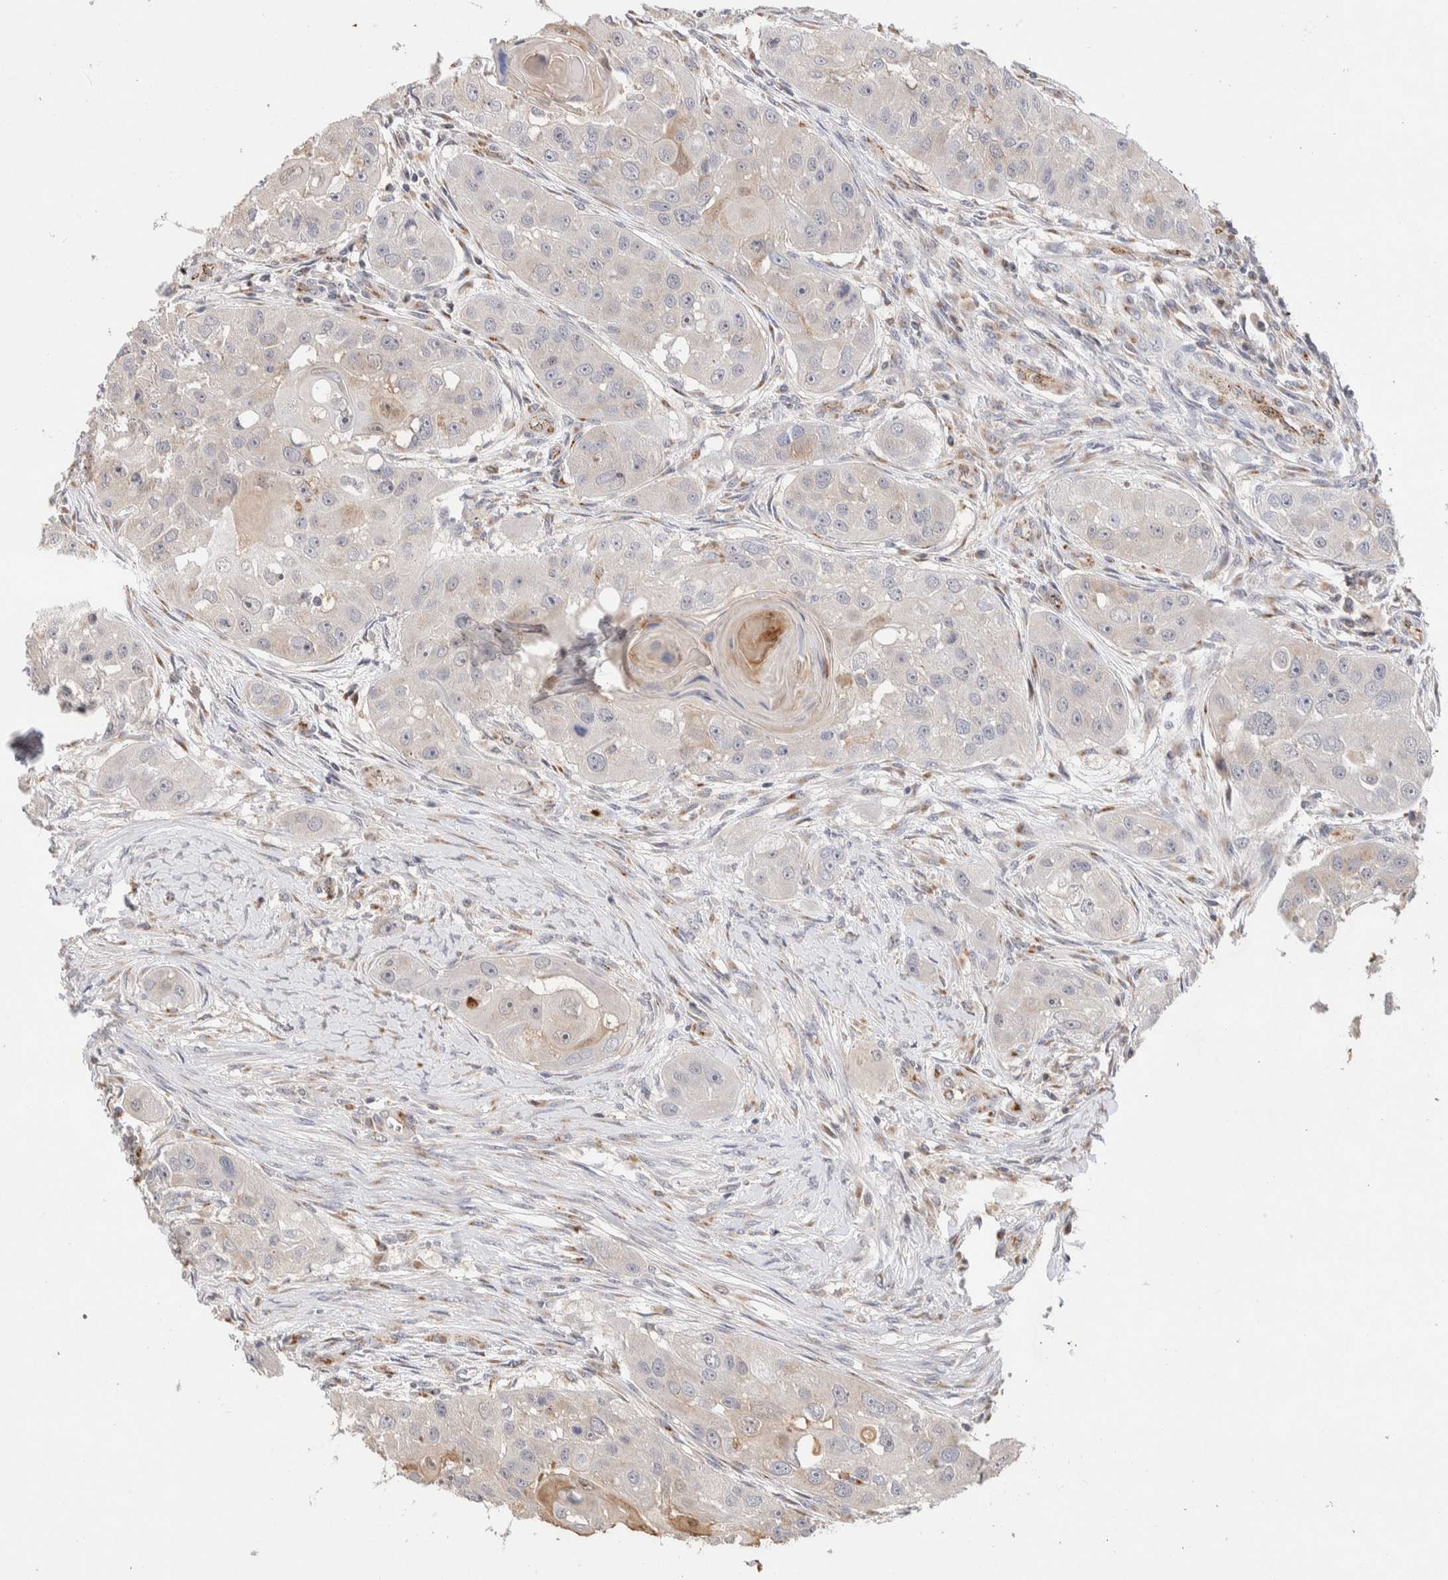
{"staining": {"intensity": "weak", "quantity": "<25%", "location": "cytoplasmic/membranous"}, "tissue": "head and neck cancer", "cell_type": "Tumor cells", "image_type": "cancer", "snomed": [{"axis": "morphology", "description": "Normal tissue, NOS"}, {"axis": "morphology", "description": "Squamous cell carcinoma, NOS"}, {"axis": "topography", "description": "Skeletal muscle"}, {"axis": "topography", "description": "Head-Neck"}], "caption": "Tumor cells are negative for protein expression in human head and neck squamous cell carcinoma.", "gene": "NSMAF", "patient": {"sex": "male", "age": 51}}